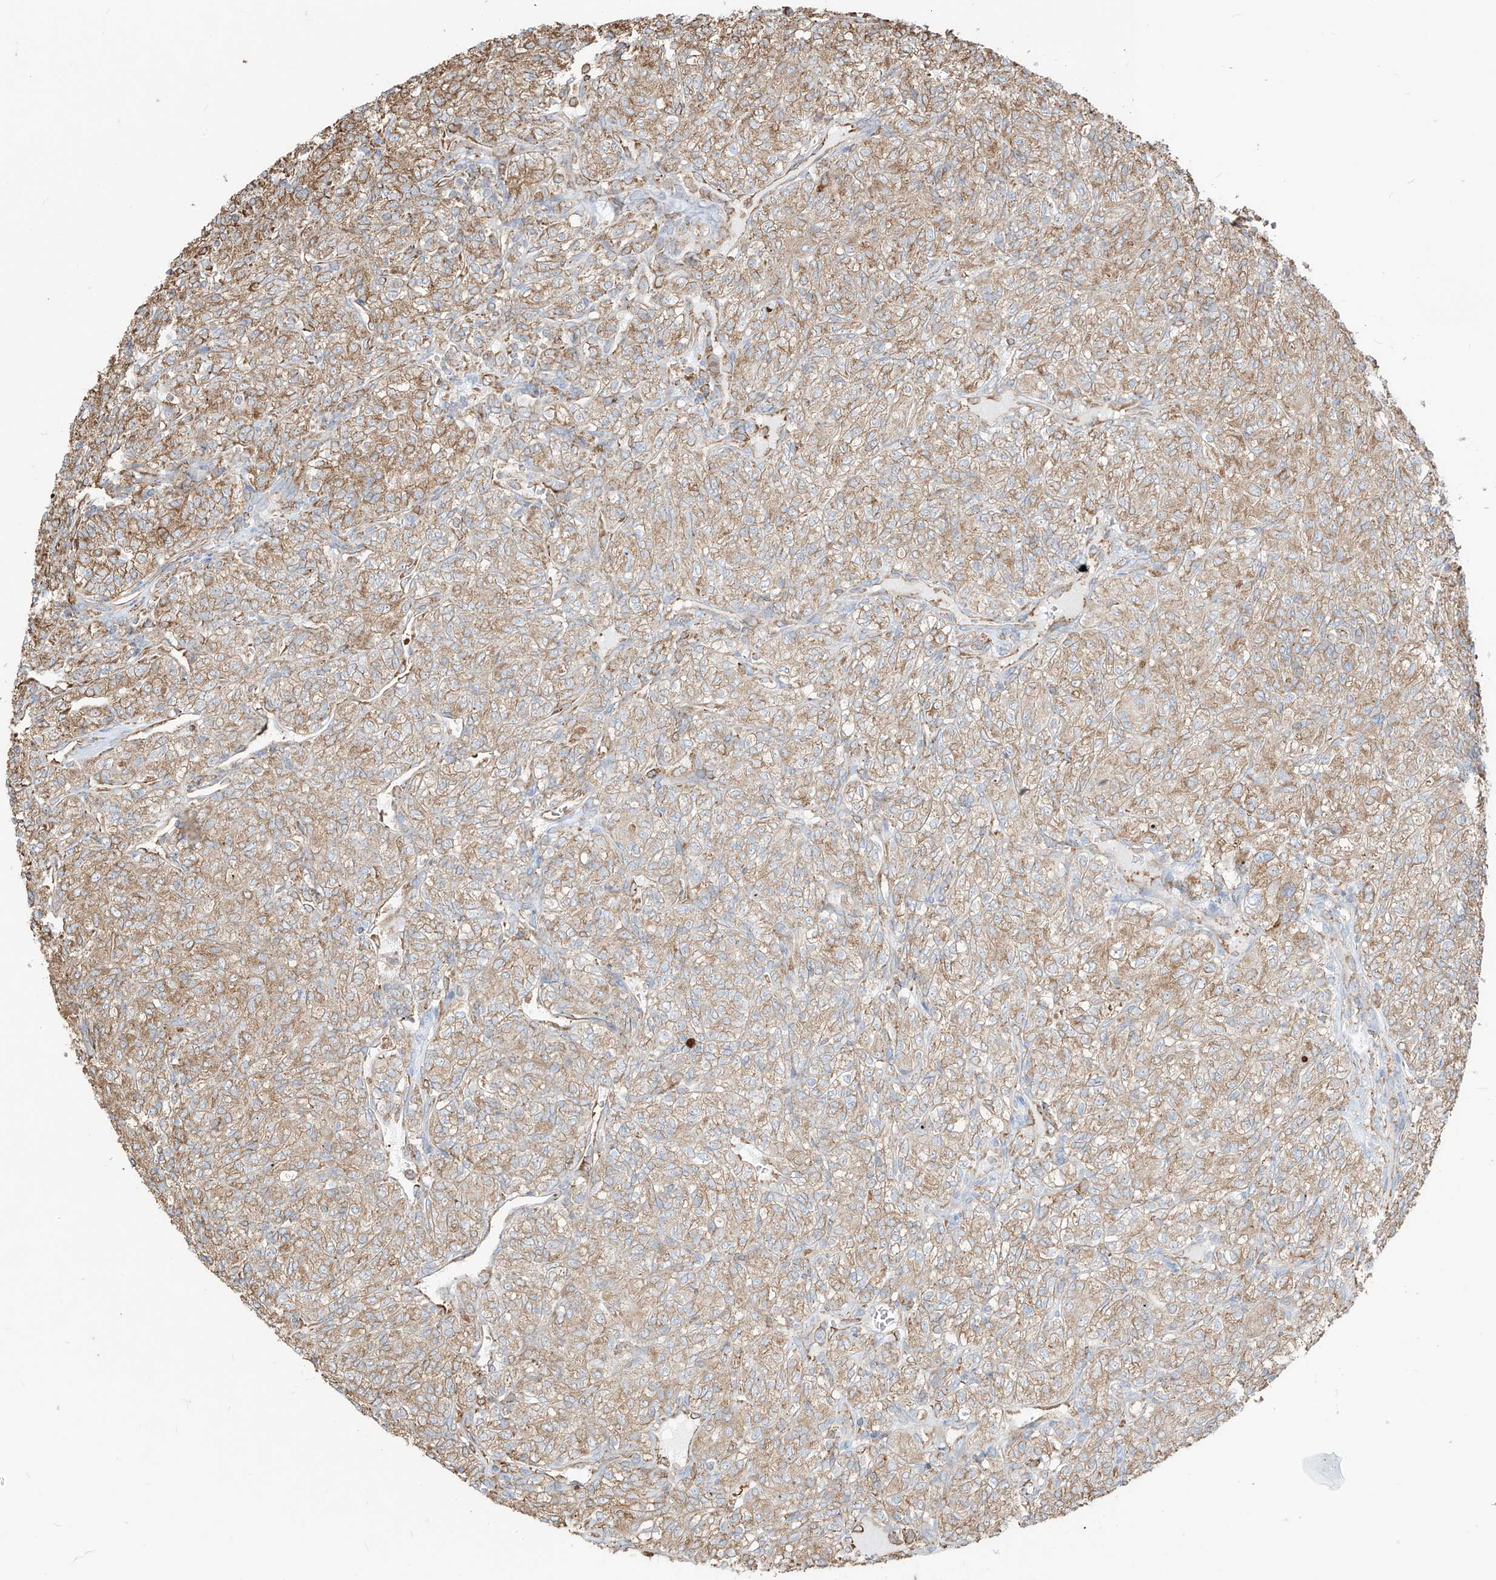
{"staining": {"intensity": "moderate", "quantity": ">75%", "location": "cytoplasmic/membranous"}, "tissue": "renal cancer", "cell_type": "Tumor cells", "image_type": "cancer", "snomed": [{"axis": "morphology", "description": "Adenocarcinoma, NOS"}, {"axis": "topography", "description": "Kidney"}], "caption": "Immunohistochemical staining of human adenocarcinoma (renal) displays medium levels of moderate cytoplasmic/membranous positivity in about >75% of tumor cells. Using DAB (3,3'-diaminobenzidine) (brown) and hematoxylin (blue) stains, captured at high magnification using brightfield microscopy.", "gene": "PDIA6", "patient": {"sex": "male", "age": 77}}